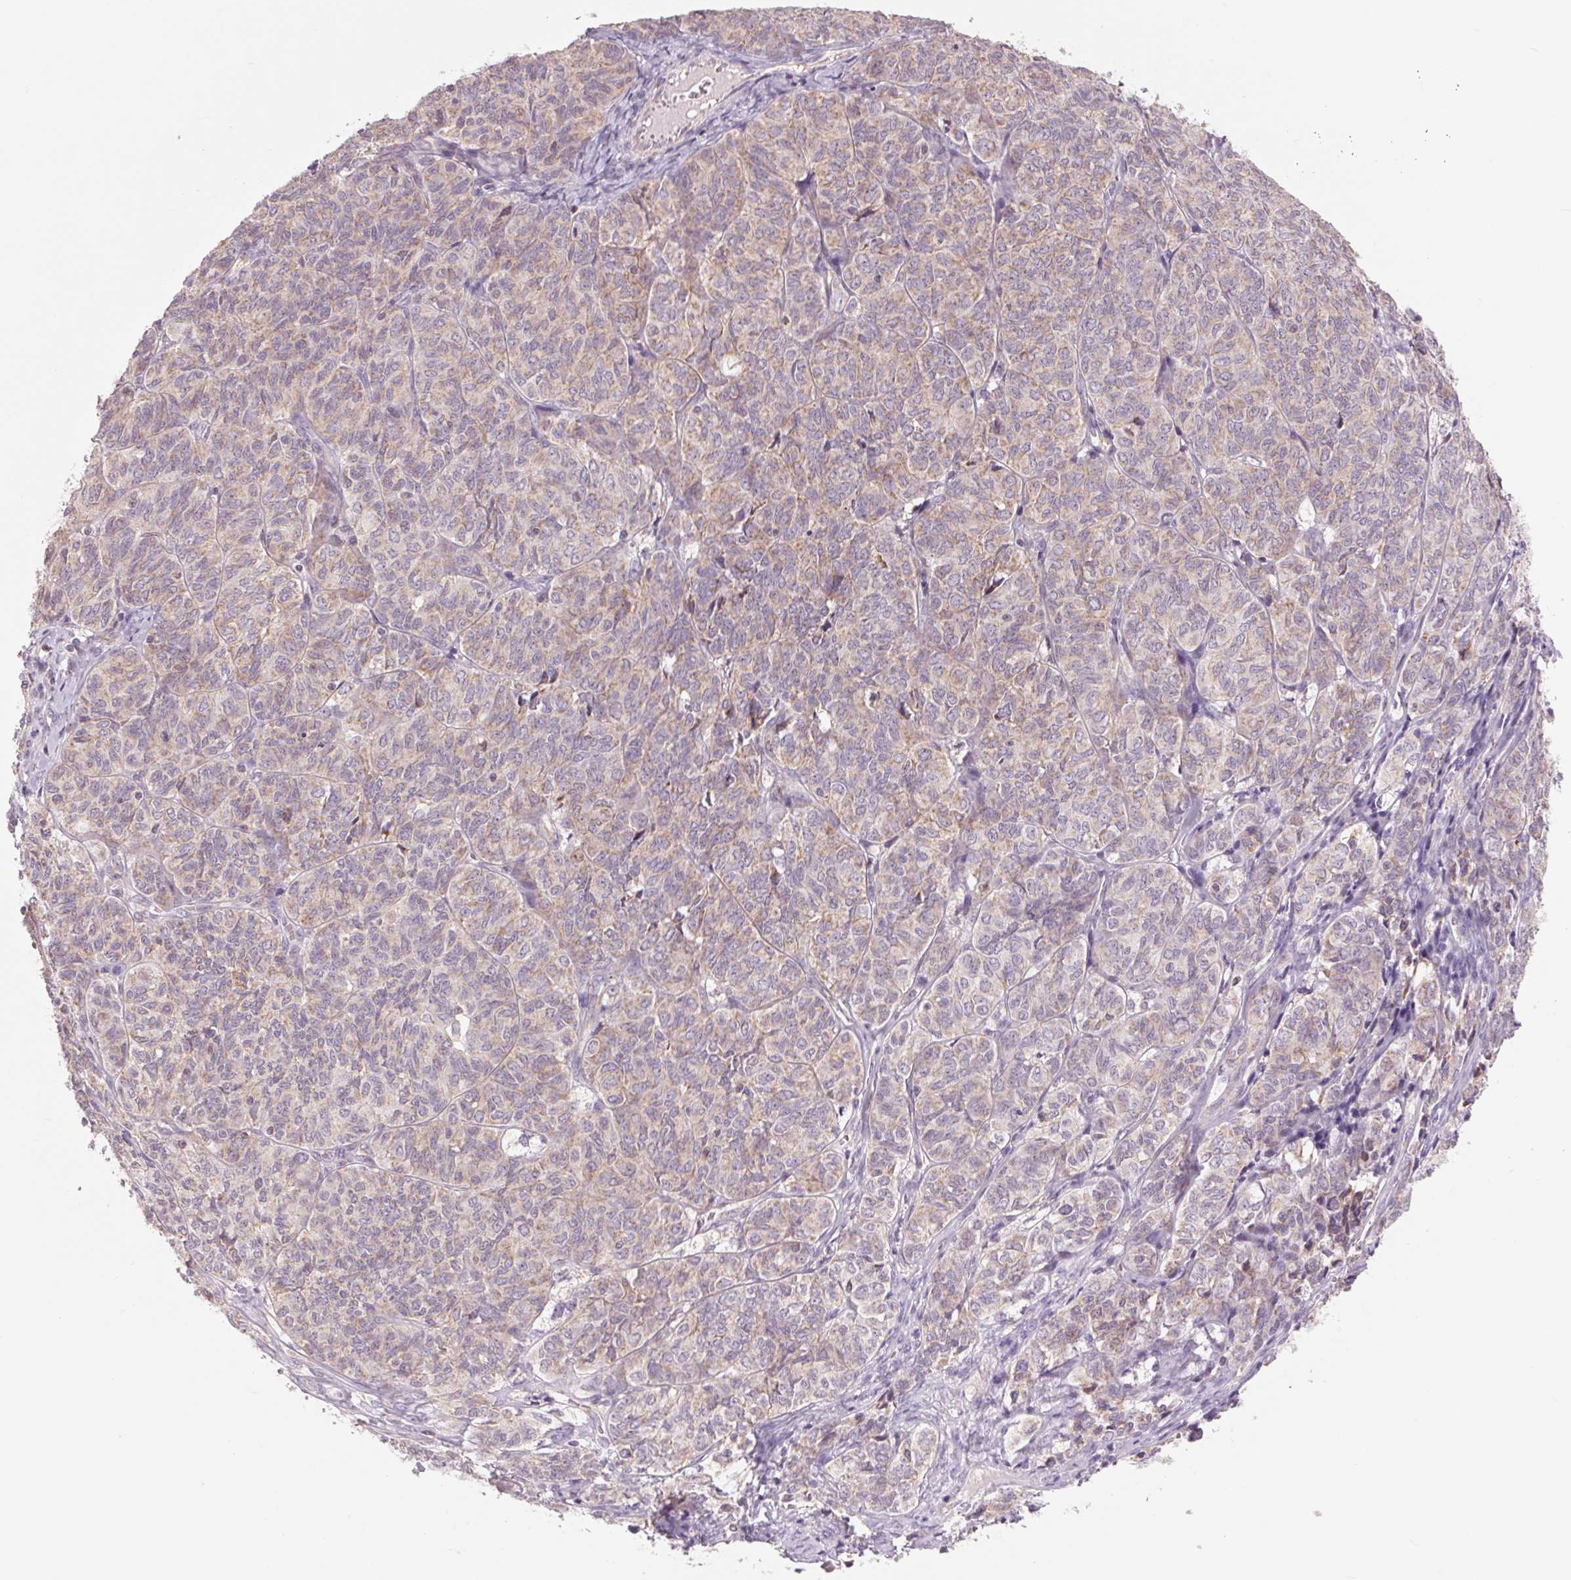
{"staining": {"intensity": "weak", "quantity": "25%-75%", "location": "cytoplasmic/membranous"}, "tissue": "ovarian cancer", "cell_type": "Tumor cells", "image_type": "cancer", "snomed": [{"axis": "morphology", "description": "Carcinoma, endometroid"}, {"axis": "topography", "description": "Ovary"}], "caption": "An image of ovarian endometroid carcinoma stained for a protein displays weak cytoplasmic/membranous brown staining in tumor cells. Using DAB (3,3'-diaminobenzidine) (brown) and hematoxylin (blue) stains, captured at high magnification using brightfield microscopy.", "gene": "COX6A1", "patient": {"sex": "female", "age": 80}}